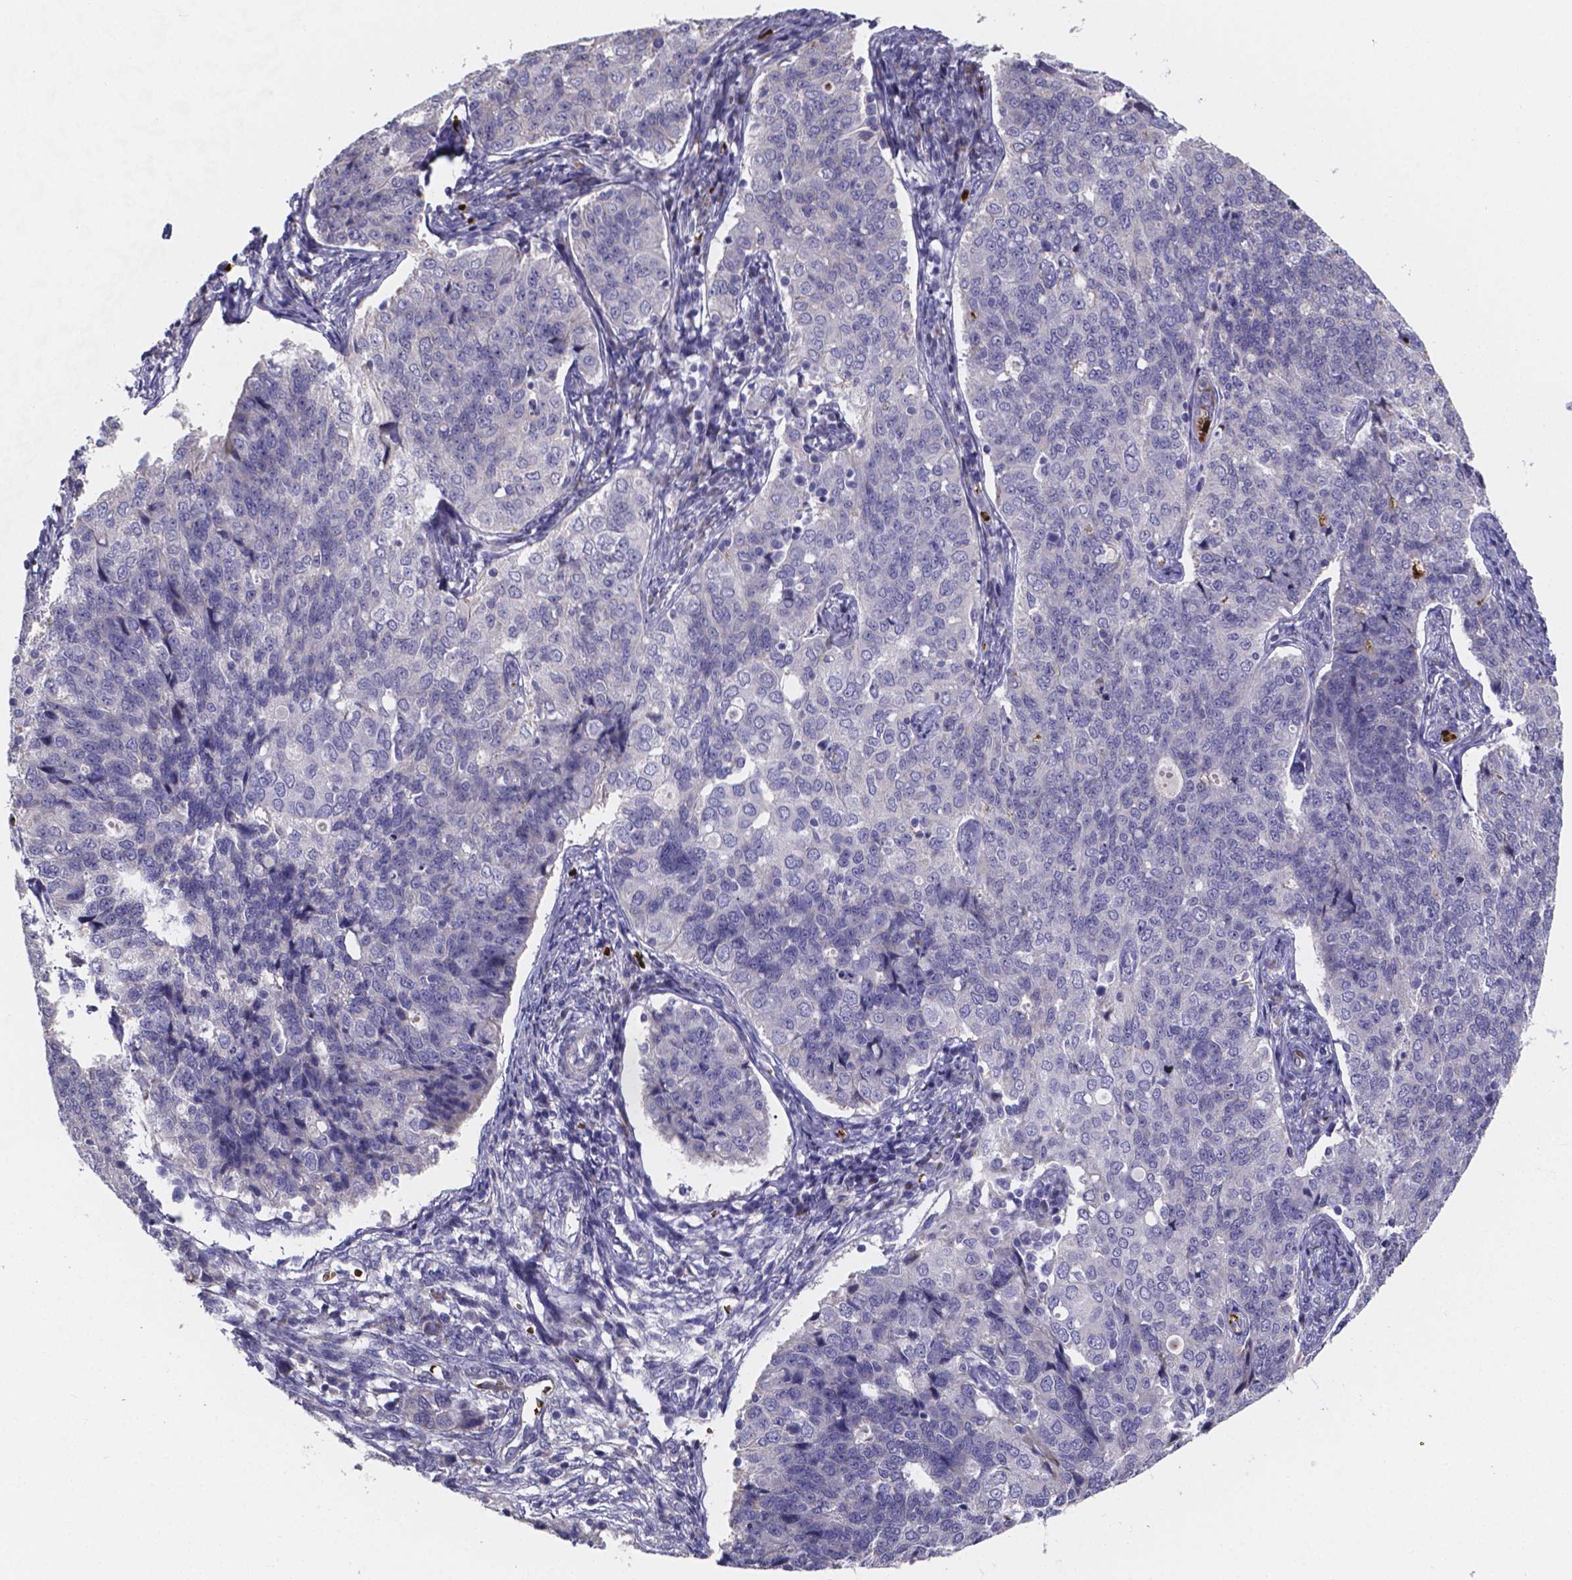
{"staining": {"intensity": "negative", "quantity": "none", "location": "none"}, "tissue": "endometrial cancer", "cell_type": "Tumor cells", "image_type": "cancer", "snomed": [{"axis": "morphology", "description": "Adenocarcinoma, NOS"}, {"axis": "topography", "description": "Endometrium"}], "caption": "Endometrial cancer stained for a protein using immunohistochemistry (IHC) demonstrates no staining tumor cells.", "gene": "GABRA3", "patient": {"sex": "female", "age": 43}}